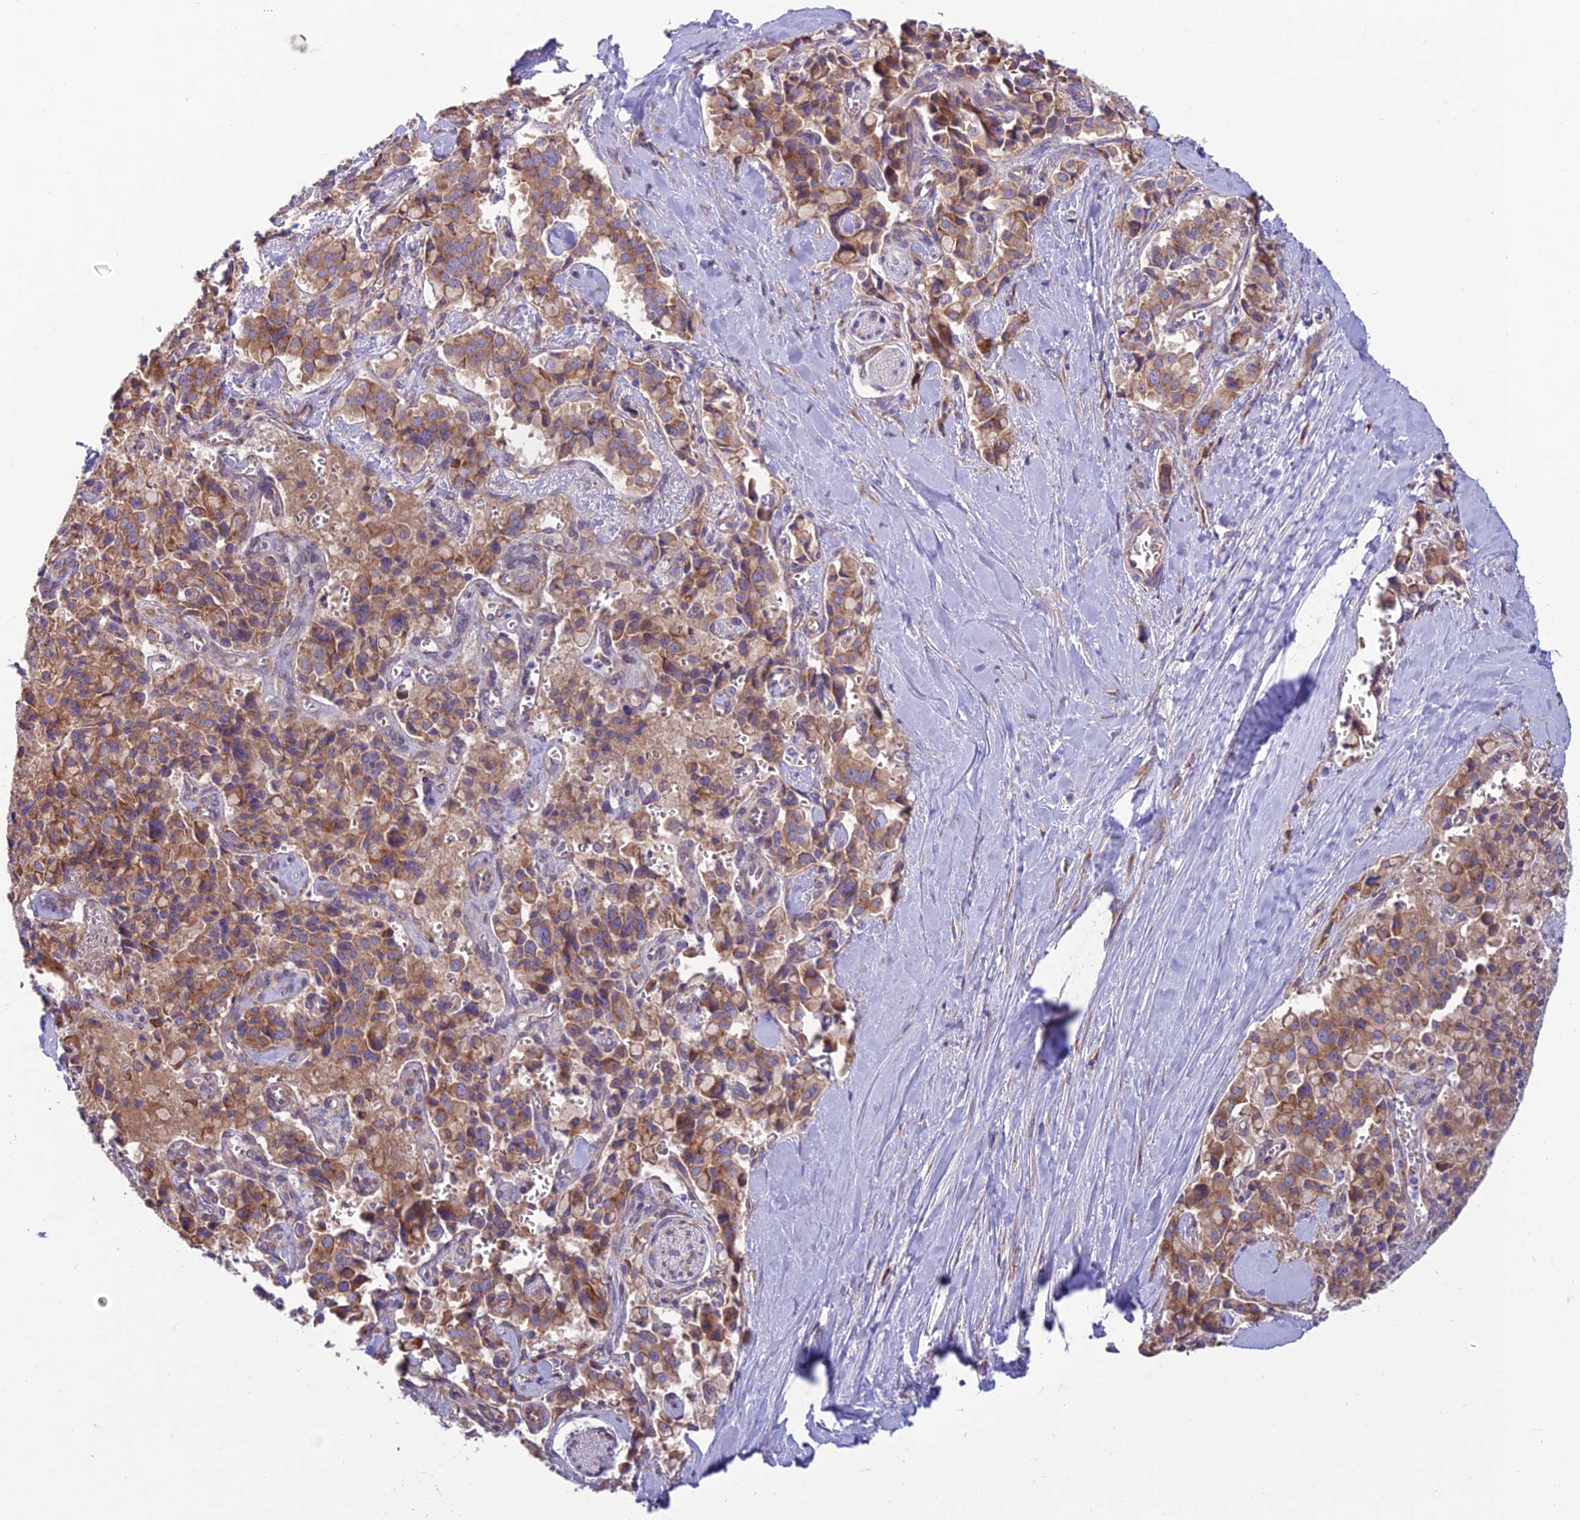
{"staining": {"intensity": "moderate", "quantity": ">75%", "location": "cytoplasmic/membranous"}, "tissue": "pancreatic cancer", "cell_type": "Tumor cells", "image_type": "cancer", "snomed": [{"axis": "morphology", "description": "Adenocarcinoma, NOS"}, {"axis": "topography", "description": "Pancreas"}], "caption": "Immunohistochemical staining of human pancreatic cancer exhibits medium levels of moderate cytoplasmic/membranous expression in about >75% of tumor cells.", "gene": "RPL17-C18orf32", "patient": {"sex": "male", "age": 65}}